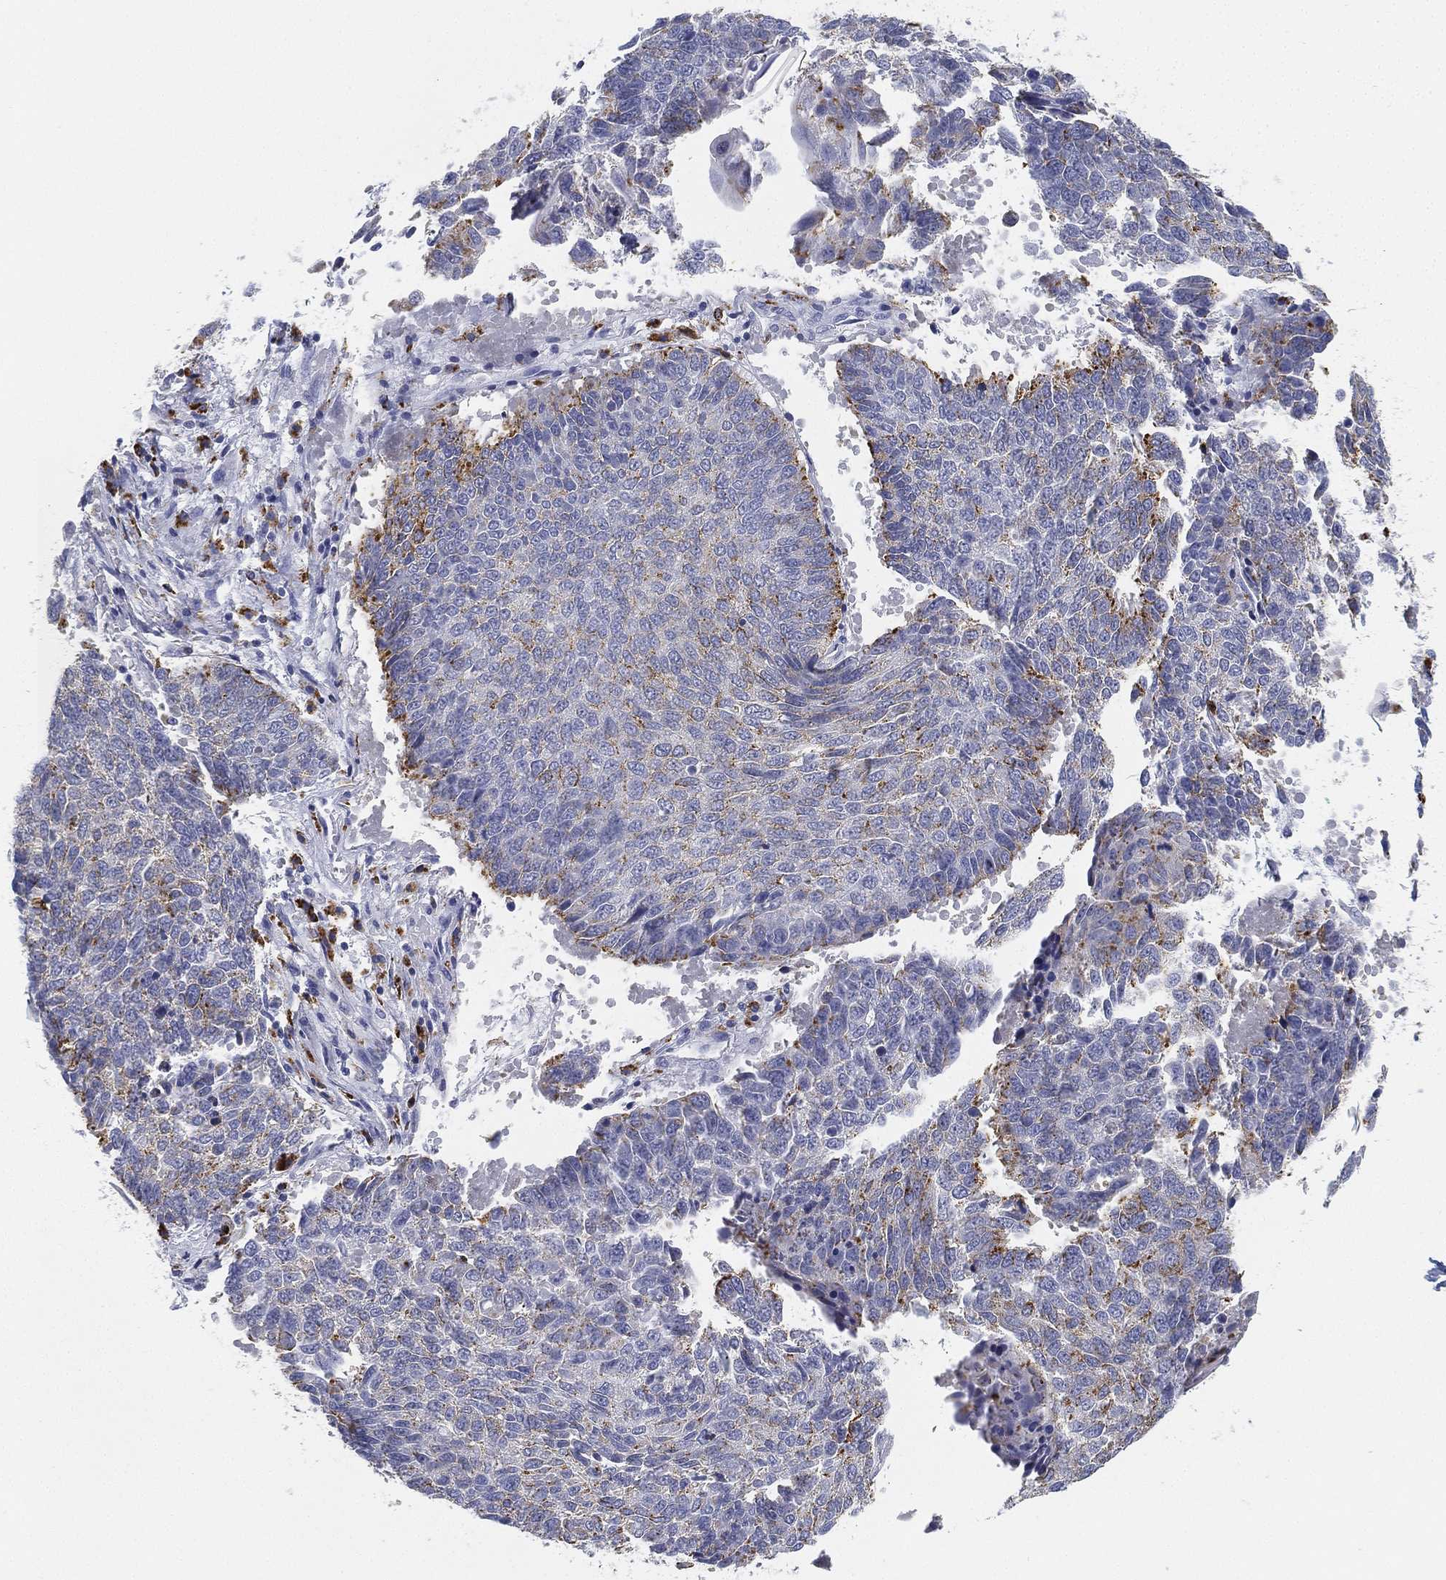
{"staining": {"intensity": "moderate", "quantity": "<25%", "location": "cytoplasmic/membranous"}, "tissue": "lung cancer", "cell_type": "Tumor cells", "image_type": "cancer", "snomed": [{"axis": "morphology", "description": "Squamous cell carcinoma, NOS"}, {"axis": "topography", "description": "Lung"}], "caption": "This histopathology image reveals immunohistochemistry (IHC) staining of human lung cancer (squamous cell carcinoma), with low moderate cytoplasmic/membranous expression in about <25% of tumor cells.", "gene": "NPC2", "patient": {"sex": "male", "age": 73}}